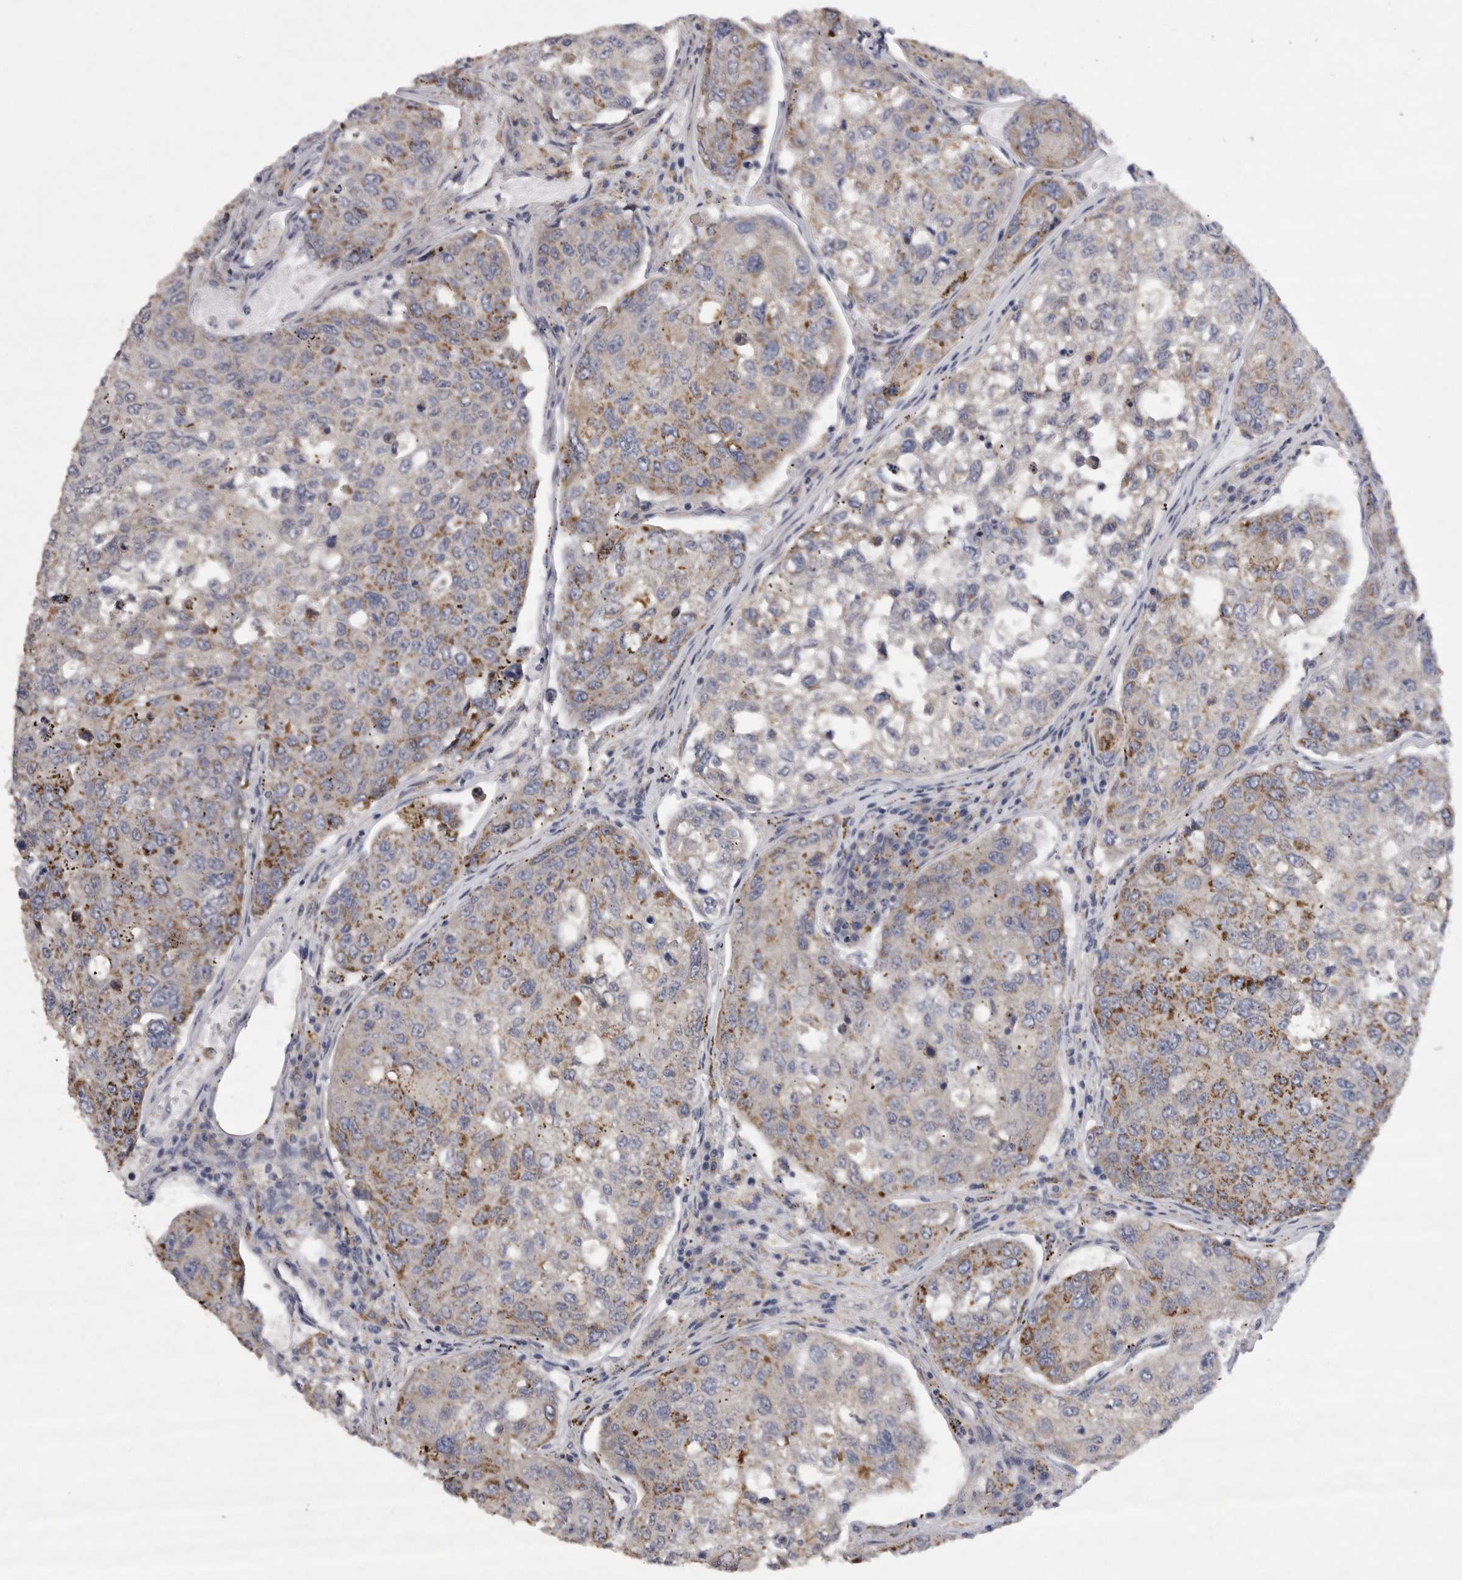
{"staining": {"intensity": "moderate", "quantity": "25%-75%", "location": "cytoplasmic/membranous"}, "tissue": "urothelial cancer", "cell_type": "Tumor cells", "image_type": "cancer", "snomed": [{"axis": "morphology", "description": "Urothelial carcinoma, High grade"}, {"axis": "topography", "description": "Lymph node"}, {"axis": "topography", "description": "Urinary bladder"}], "caption": "This is a histology image of immunohistochemistry staining of urothelial cancer, which shows moderate expression in the cytoplasmic/membranous of tumor cells.", "gene": "EDEM3", "patient": {"sex": "male", "age": 51}}